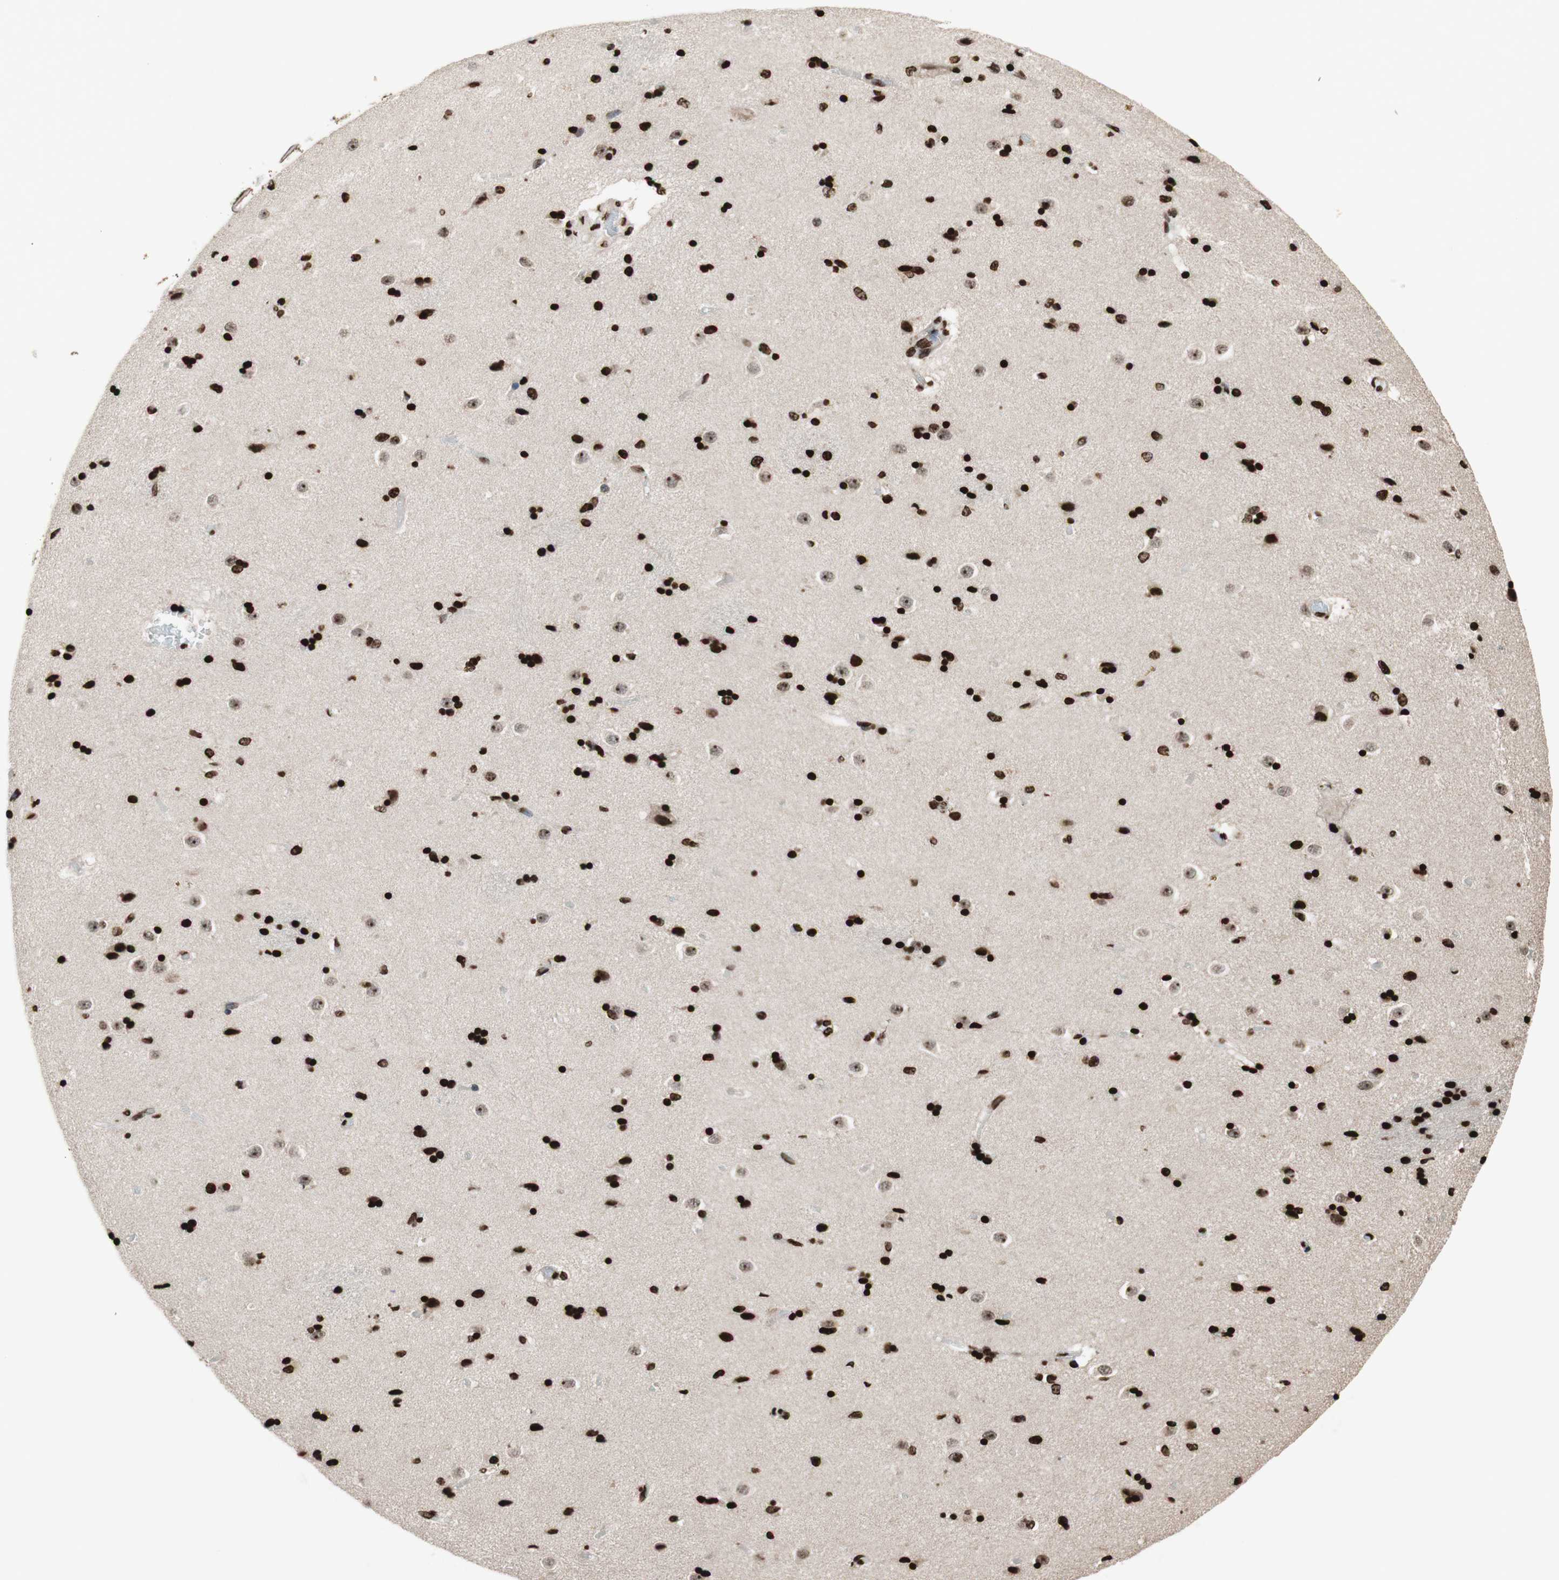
{"staining": {"intensity": "strong", "quantity": ">75%", "location": "nuclear"}, "tissue": "caudate", "cell_type": "Glial cells", "image_type": "normal", "snomed": [{"axis": "morphology", "description": "Normal tissue, NOS"}, {"axis": "topography", "description": "Lateral ventricle wall"}], "caption": "Protein expression analysis of normal human caudate reveals strong nuclear staining in approximately >75% of glial cells.", "gene": "NCOA3", "patient": {"sex": "female", "age": 54}}